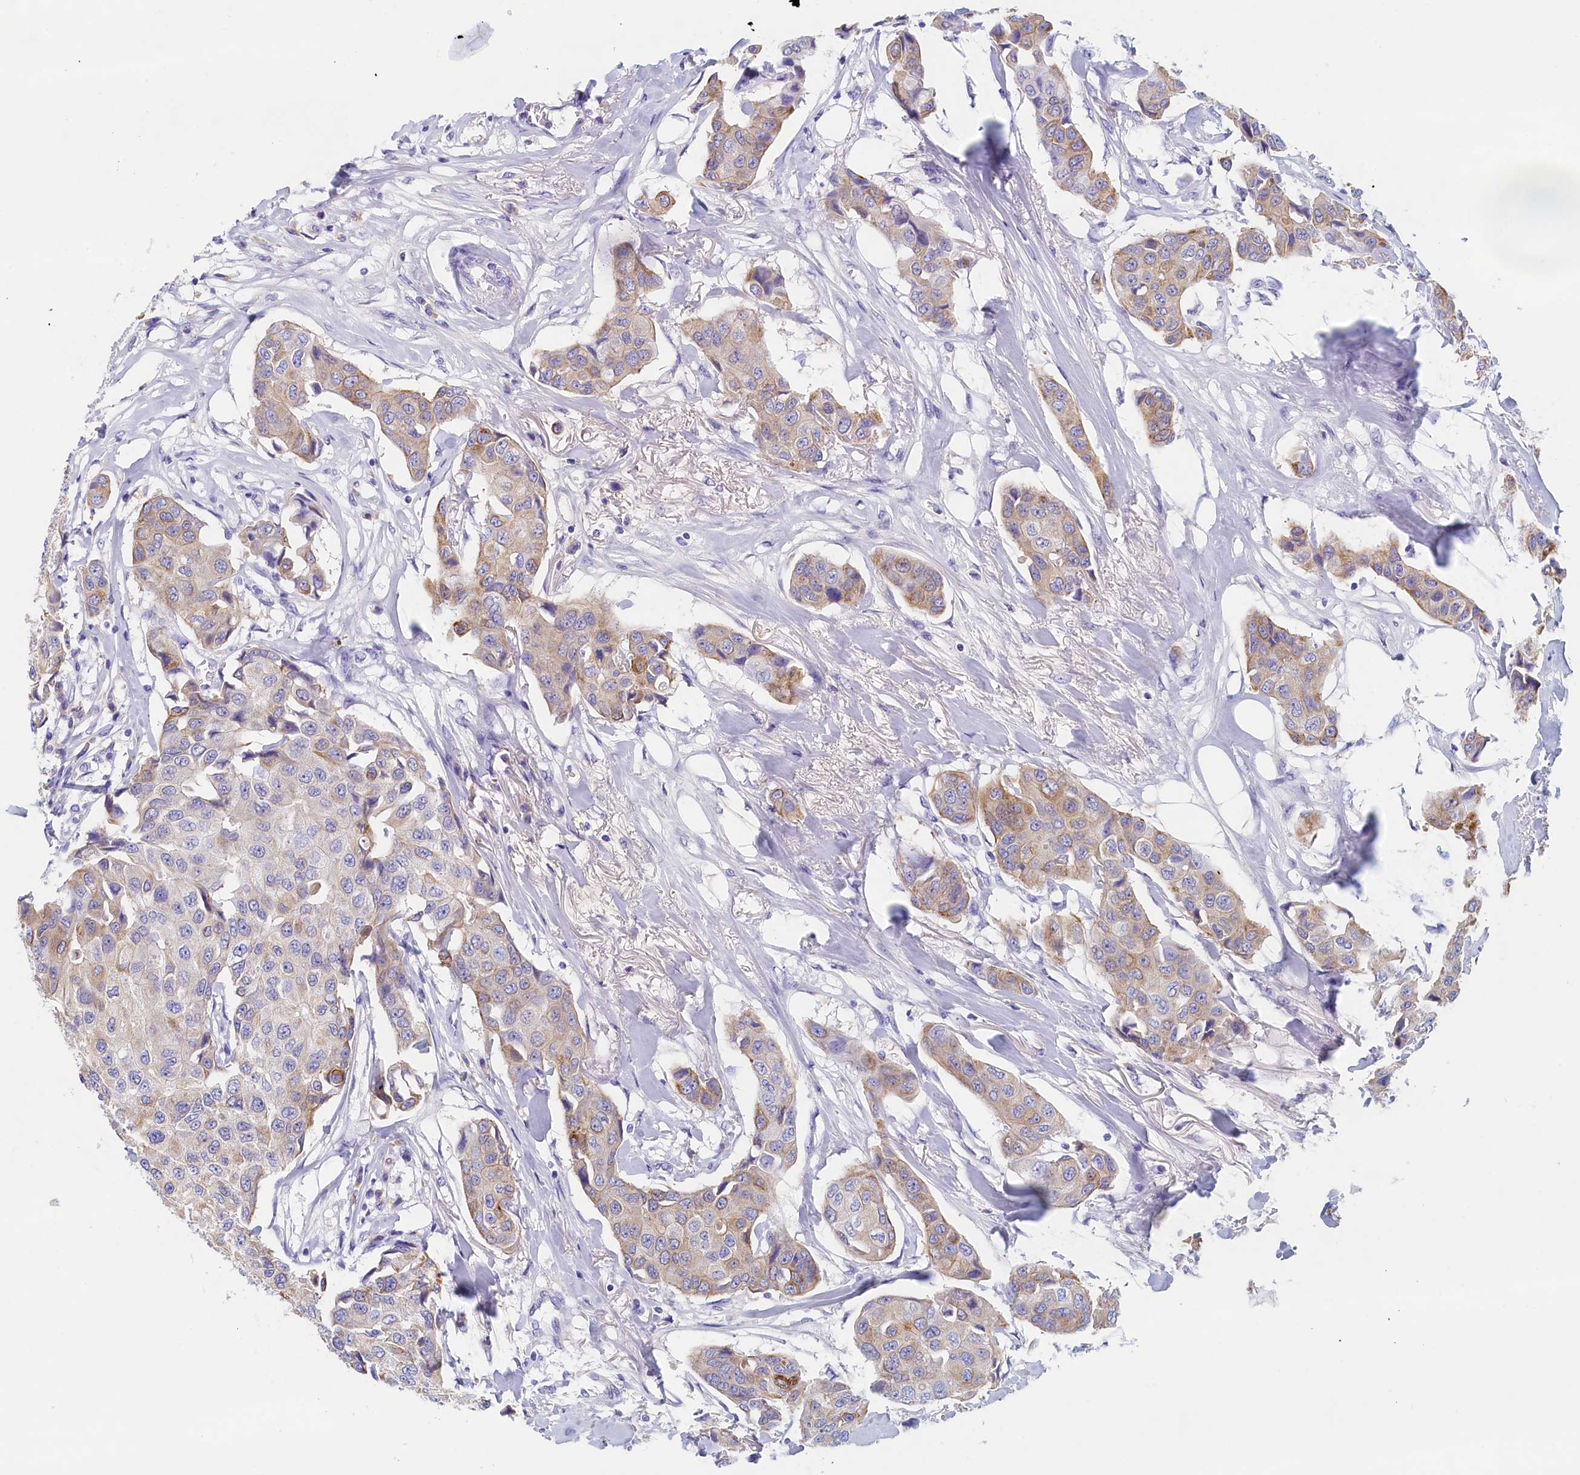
{"staining": {"intensity": "weak", "quantity": "25%-75%", "location": "cytoplasmic/membranous"}, "tissue": "breast cancer", "cell_type": "Tumor cells", "image_type": "cancer", "snomed": [{"axis": "morphology", "description": "Duct carcinoma"}, {"axis": "topography", "description": "Breast"}], "caption": "Protein staining by immunohistochemistry exhibits weak cytoplasmic/membranous expression in approximately 25%-75% of tumor cells in breast cancer (invasive ductal carcinoma). (IHC, brightfield microscopy, high magnification).", "gene": "GUCA1C", "patient": {"sex": "female", "age": 80}}